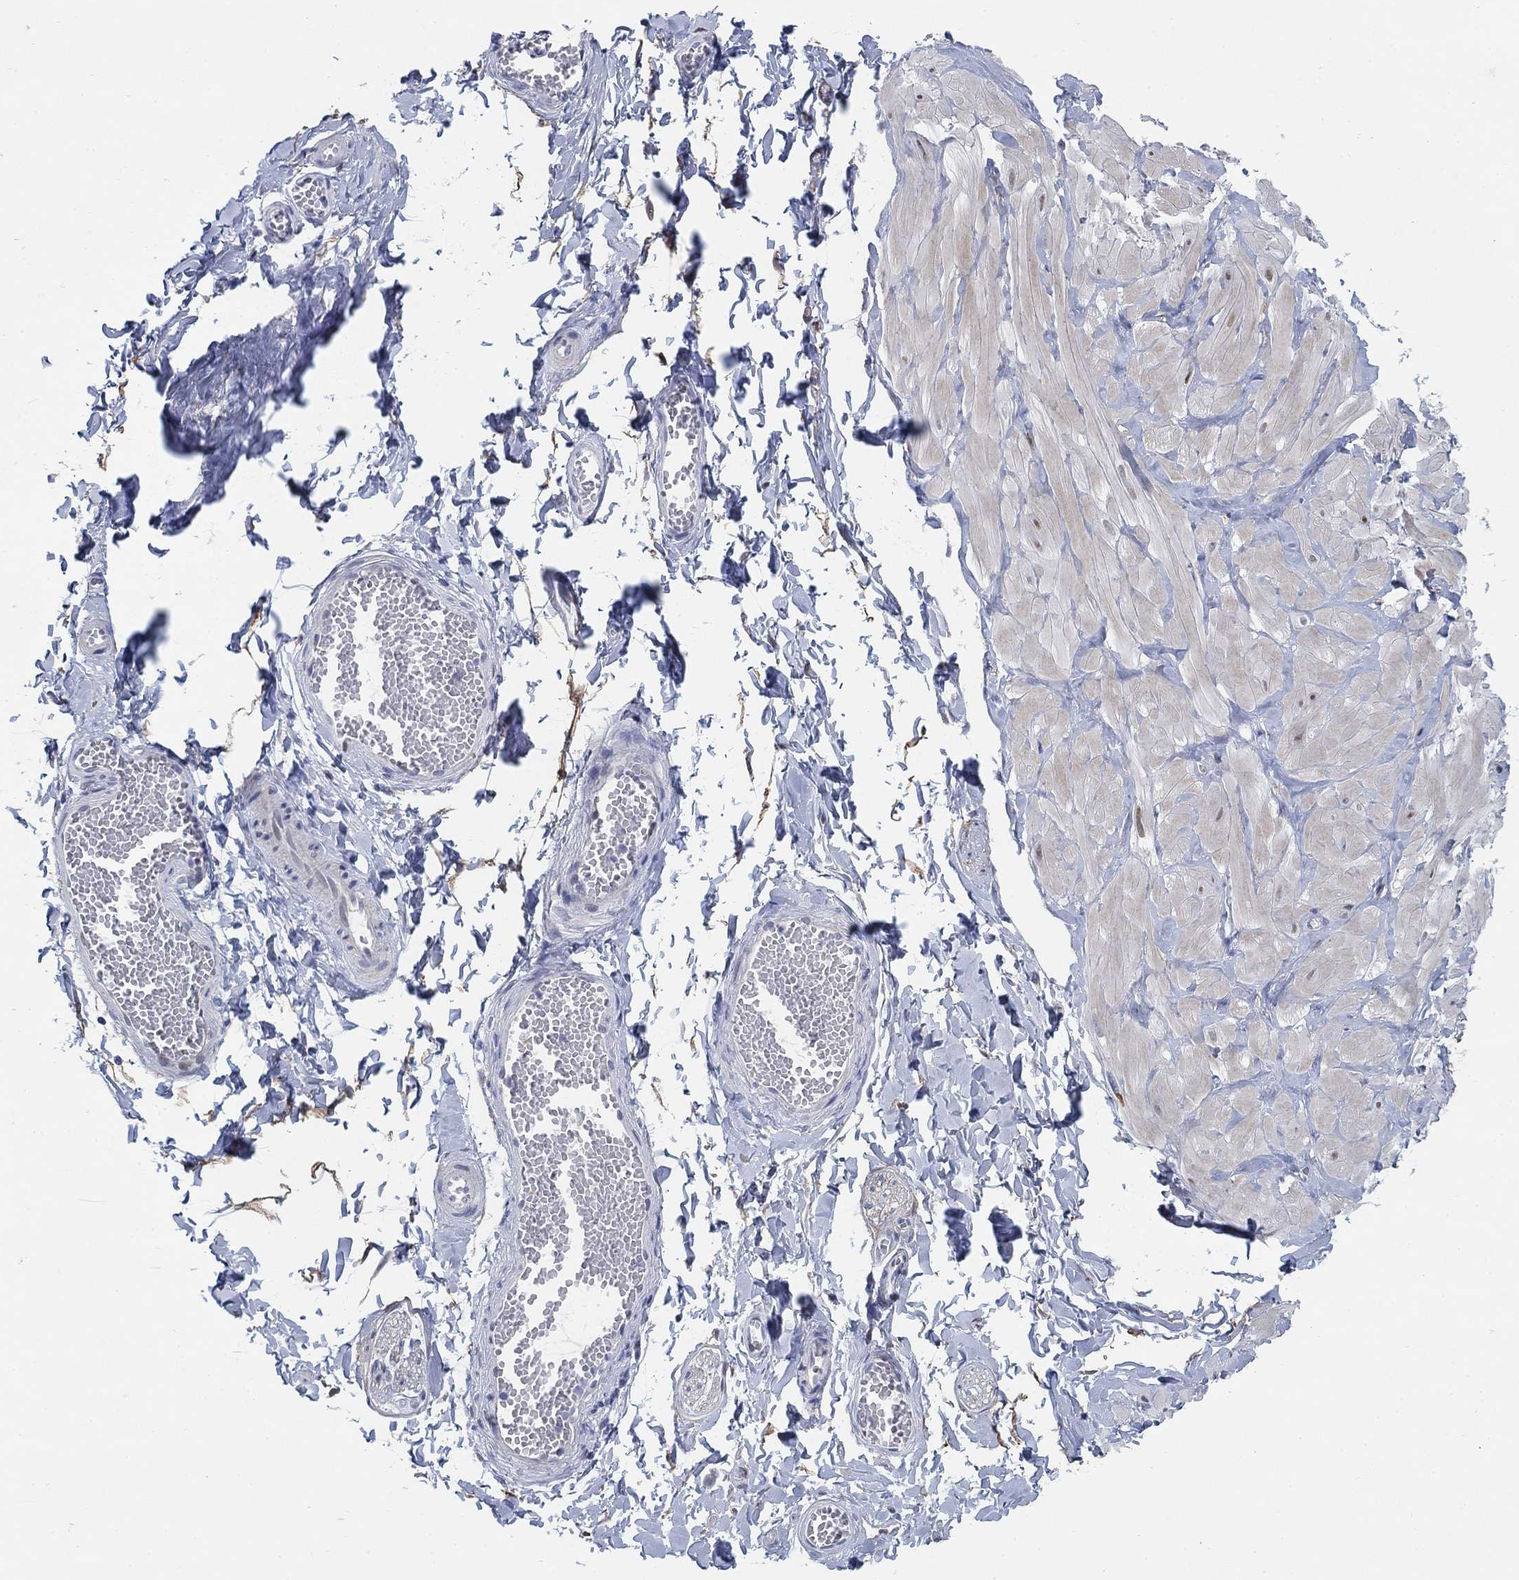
{"staining": {"intensity": "negative", "quantity": "none", "location": "none"}, "tissue": "adipose tissue", "cell_type": "Adipocytes", "image_type": "normal", "snomed": [{"axis": "morphology", "description": "Normal tissue, NOS"}, {"axis": "topography", "description": "Smooth muscle"}, {"axis": "topography", "description": "Peripheral nerve tissue"}], "caption": "Adipose tissue stained for a protein using immunohistochemistry (IHC) displays no staining adipocytes.", "gene": "MYO3A", "patient": {"sex": "male", "age": 22}}